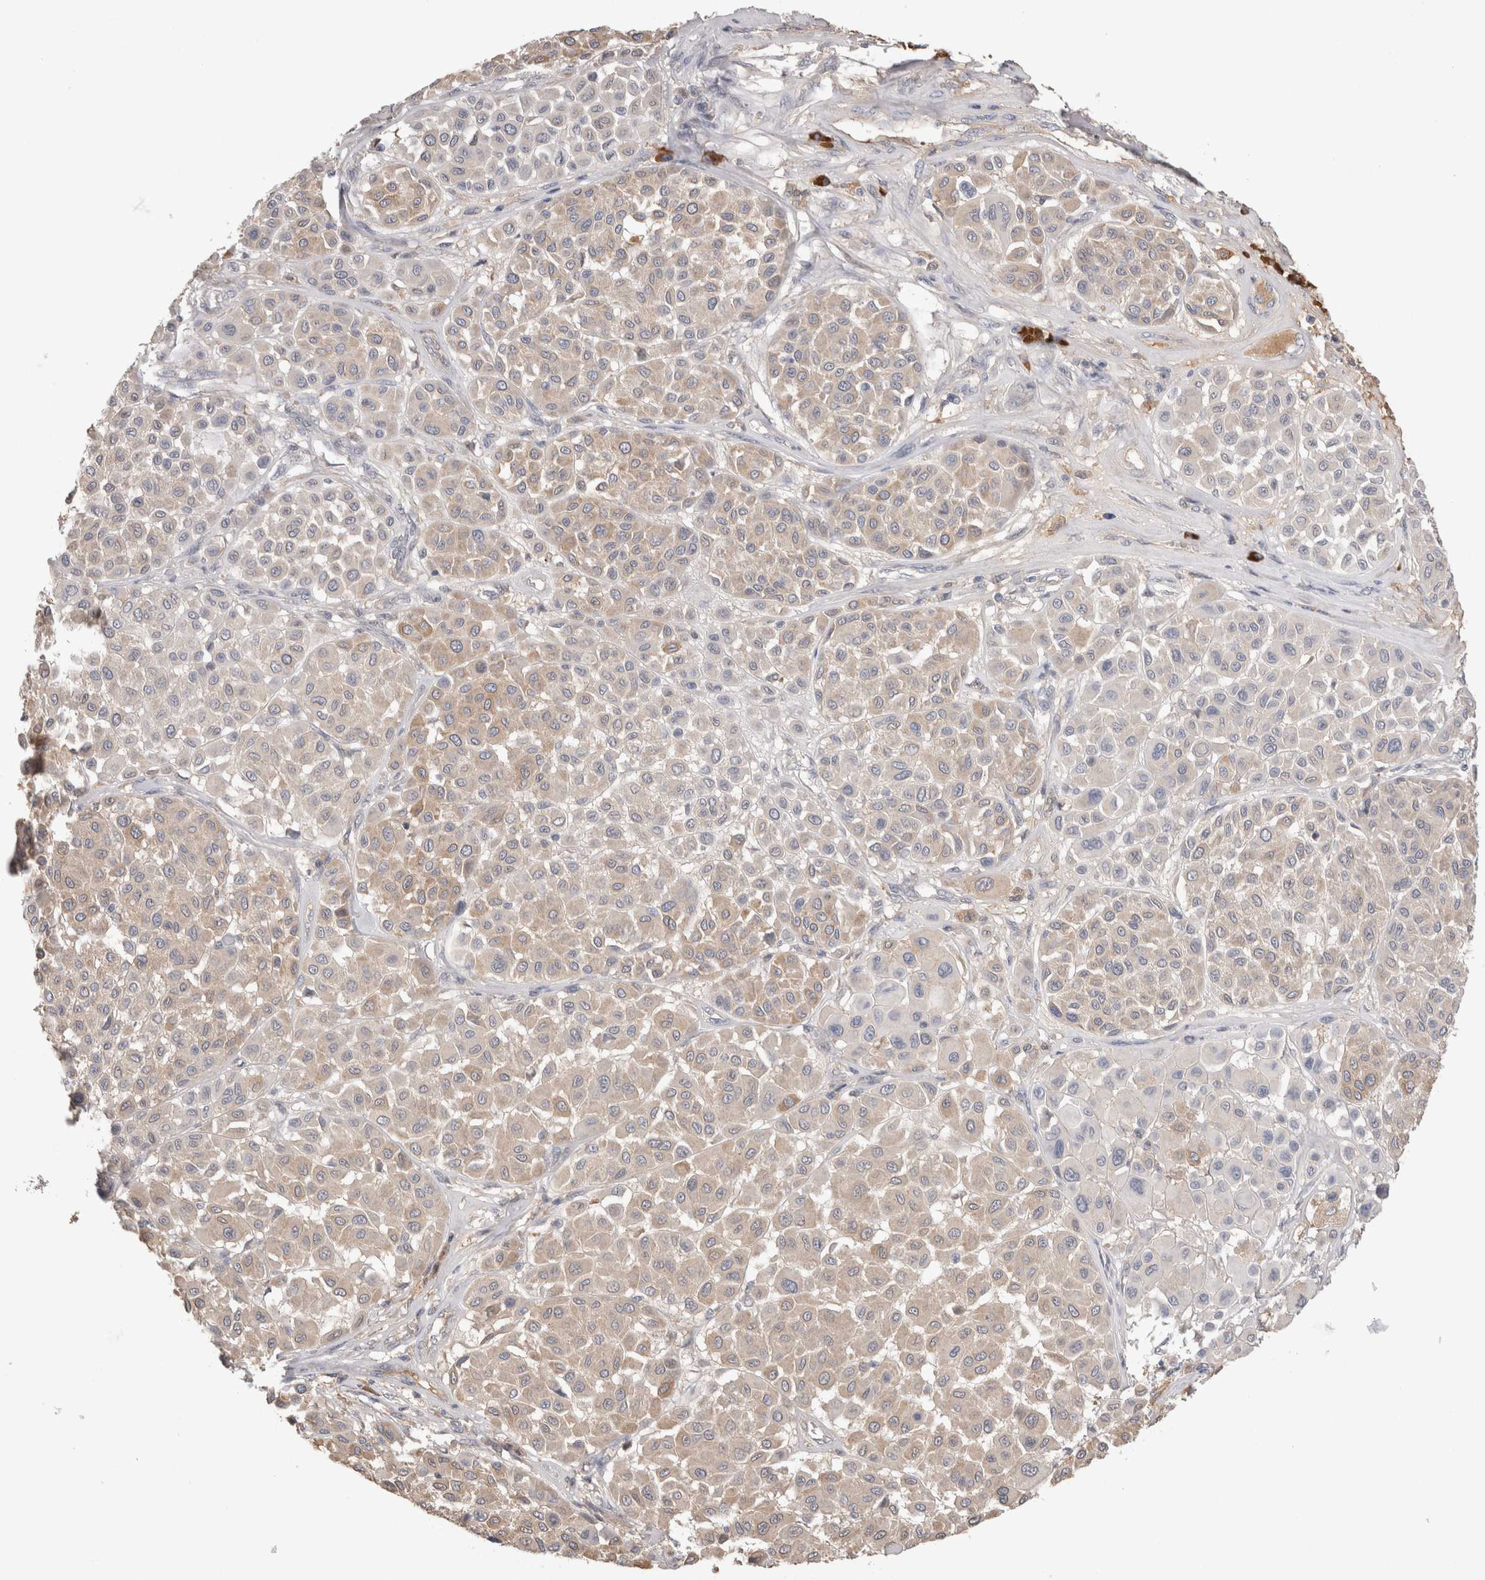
{"staining": {"intensity": "weak", "quantity": "<25%", "location": "cytoplasmic/membranous"}, "tissue": "melanoma", "cell_type": "Tumor cells", "image_type": "cancer", "snomed": [{"axis": "morphology", "description": "Malignant melanoma, Metastatic site"}, {"axis": "topography", "description": "Soft tissue"}], "caption": "Immunohistochemical staining of melanoma displays no significant expression in tumor cells. The staining is performed using DAB (3,3'-diaminobenzidine) brown chromogen with nuclei counter-stained in using hematoxylin.", "gene": "PPP3CC", "patient": {"sex": "male", "age": 41}}